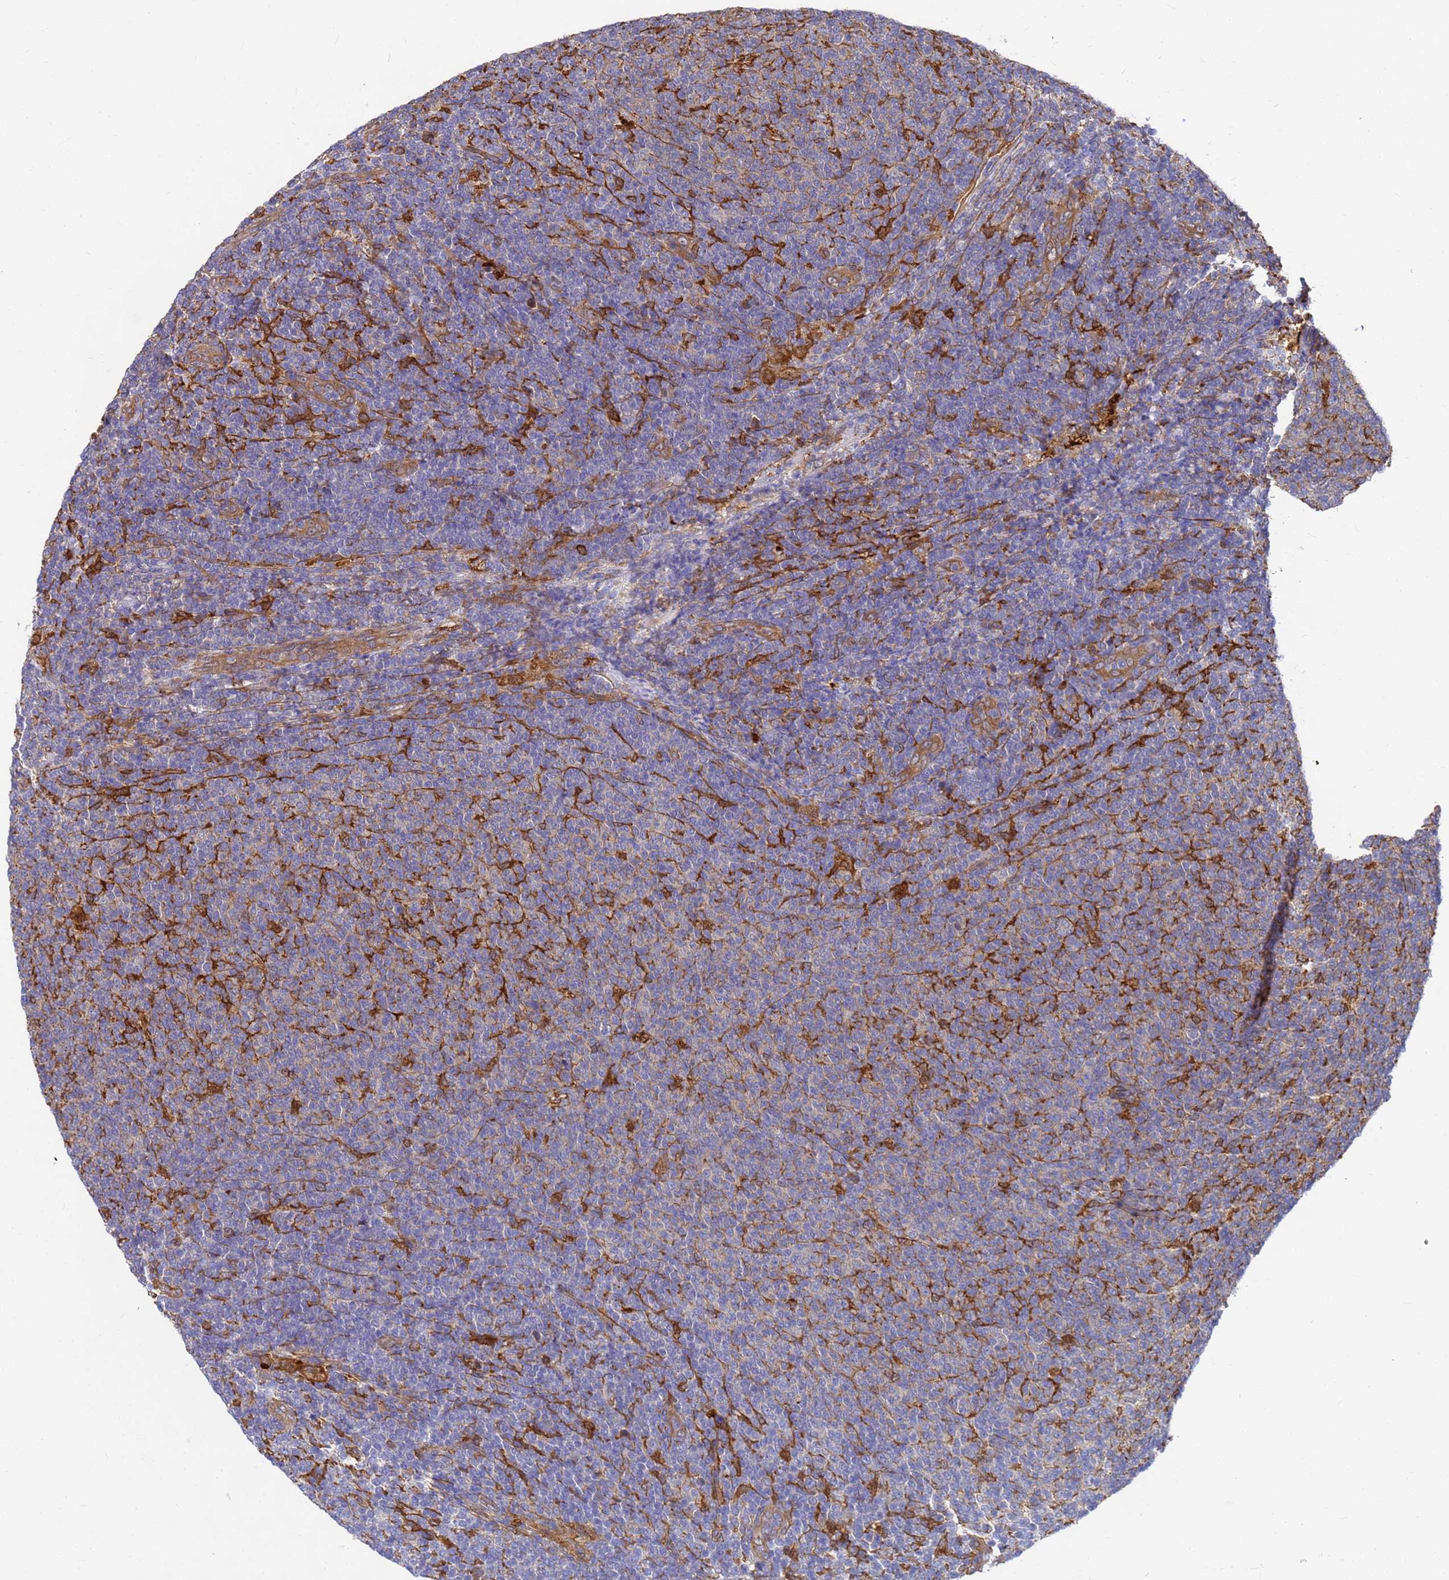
{"staining": {"intensity": "negative", "quantity": "none", "location": "none"}, "tissue": "lymphoma", "cell_type": "Tumor cells", "image_type": "cancer", "snomed": [{"axis": "morphology", "description": "Malignant lymphoma, non-Hodgkin's type, Low grade"}, {"axis": "topography", "description": "Lymph node"}], "caption": "Lymphoma was stained to show a protein in brown. There is no significant expression in tumor cells.", "gene": "SLC35E2B", "patient": {"sex": "male", "age": 66}}